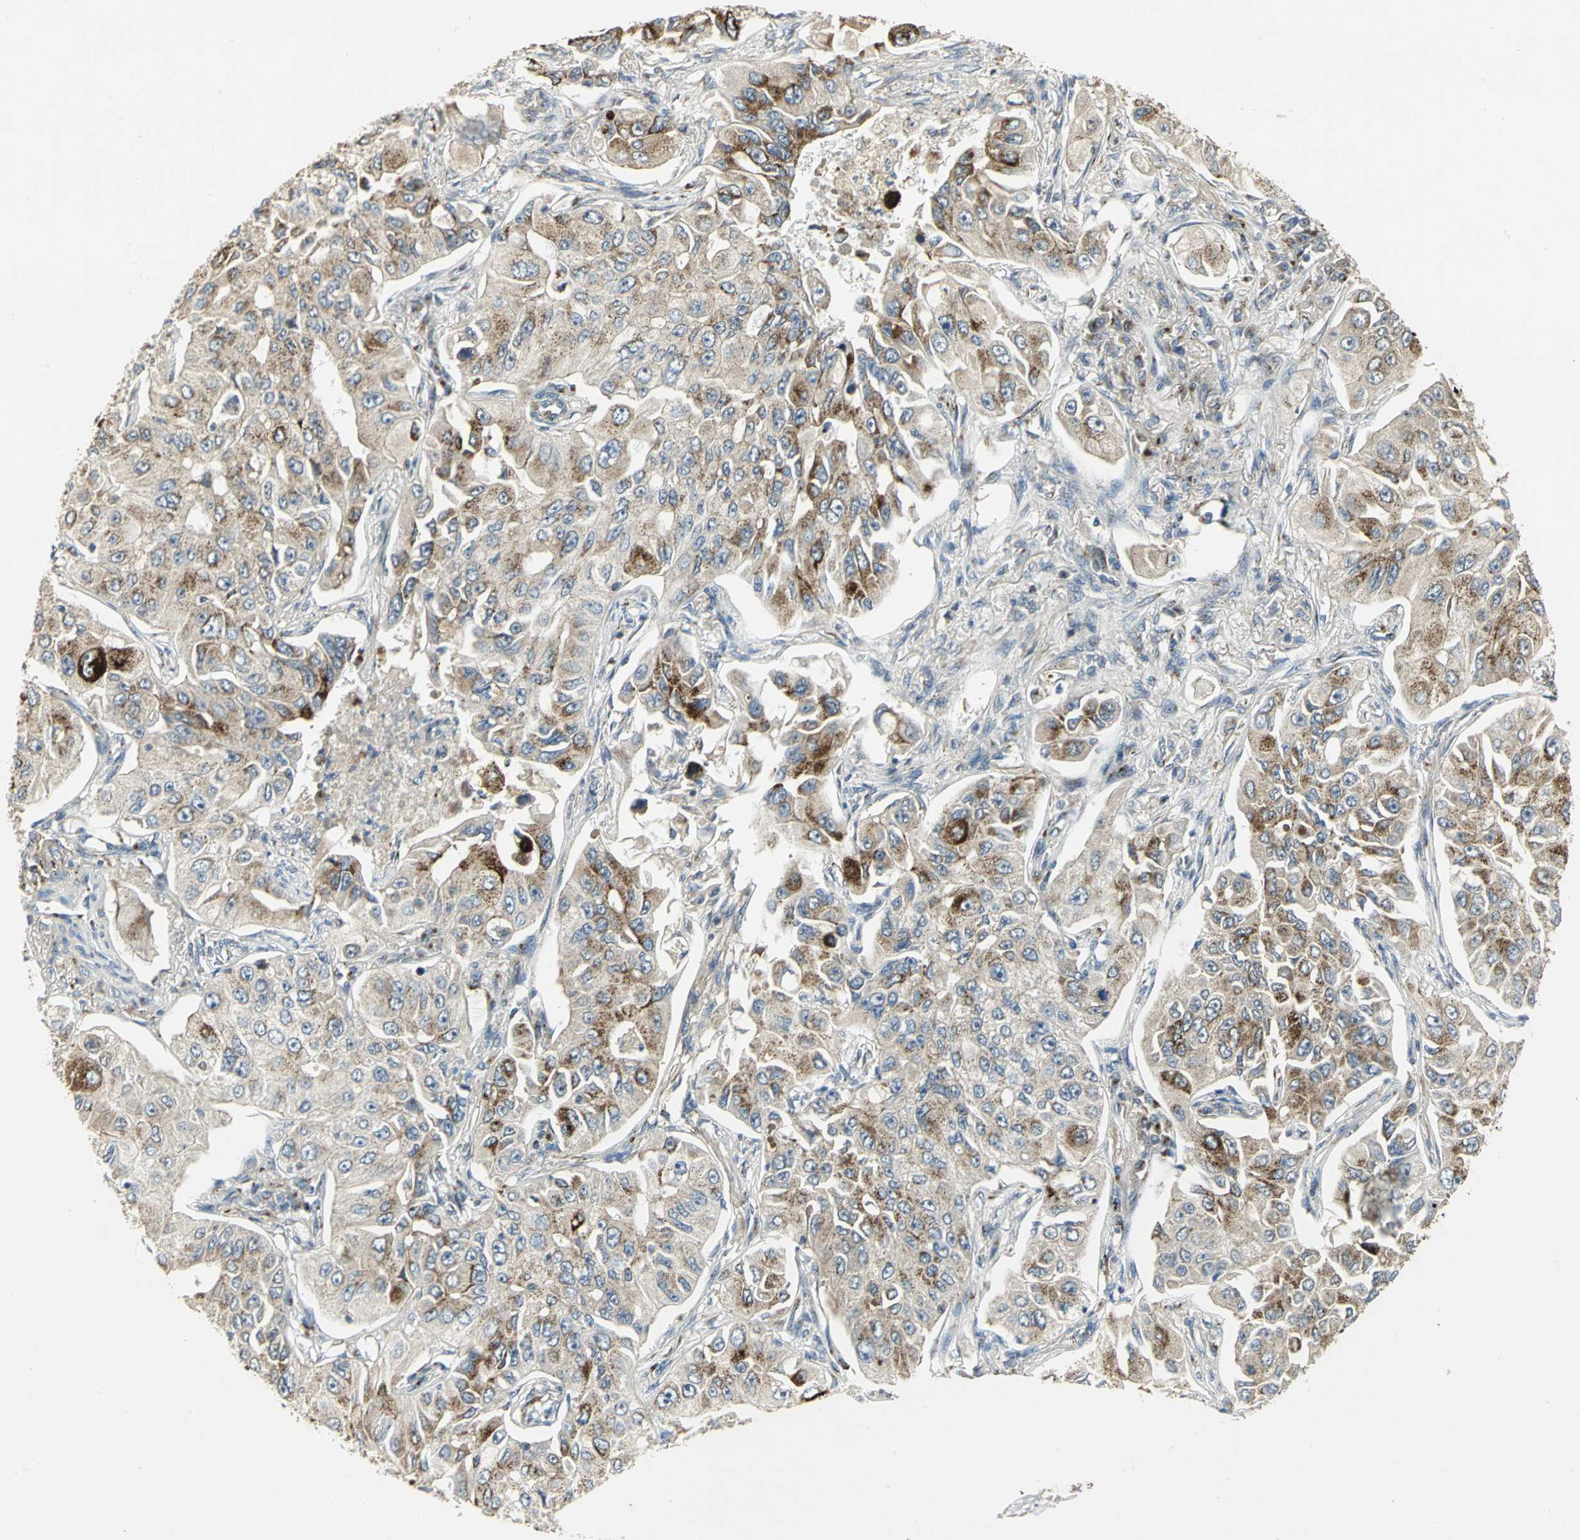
{"staining": {"intensity": "moderate", "quantity": "25%-75%", "location": "cytoplasmic/membranous"}, "tissue": "lung cancer", "cell_type": "Tumor cells", "image_type": "cancer", "snomed": [{"axis": "morphology", "description": "Adenocarcinoma, NOS"}, {"axis": "topography", "description": "Lung"}], "caption": "Immunohistochemistry (IHC) staining of lung cancer (adenocarcinoma), which displays medium levels of moderate cytoplasmic/membranous positivity in about 25%-75% of tumor cells indicating moderate cytoplasmic/membranous protein expression. The staining was performed using DAB (brown) for protein detection and nuclei were counterstained in hematoxylin (blue).", "gene": "TM9SF2", "patient": {"sex": "male", "age": 84}}